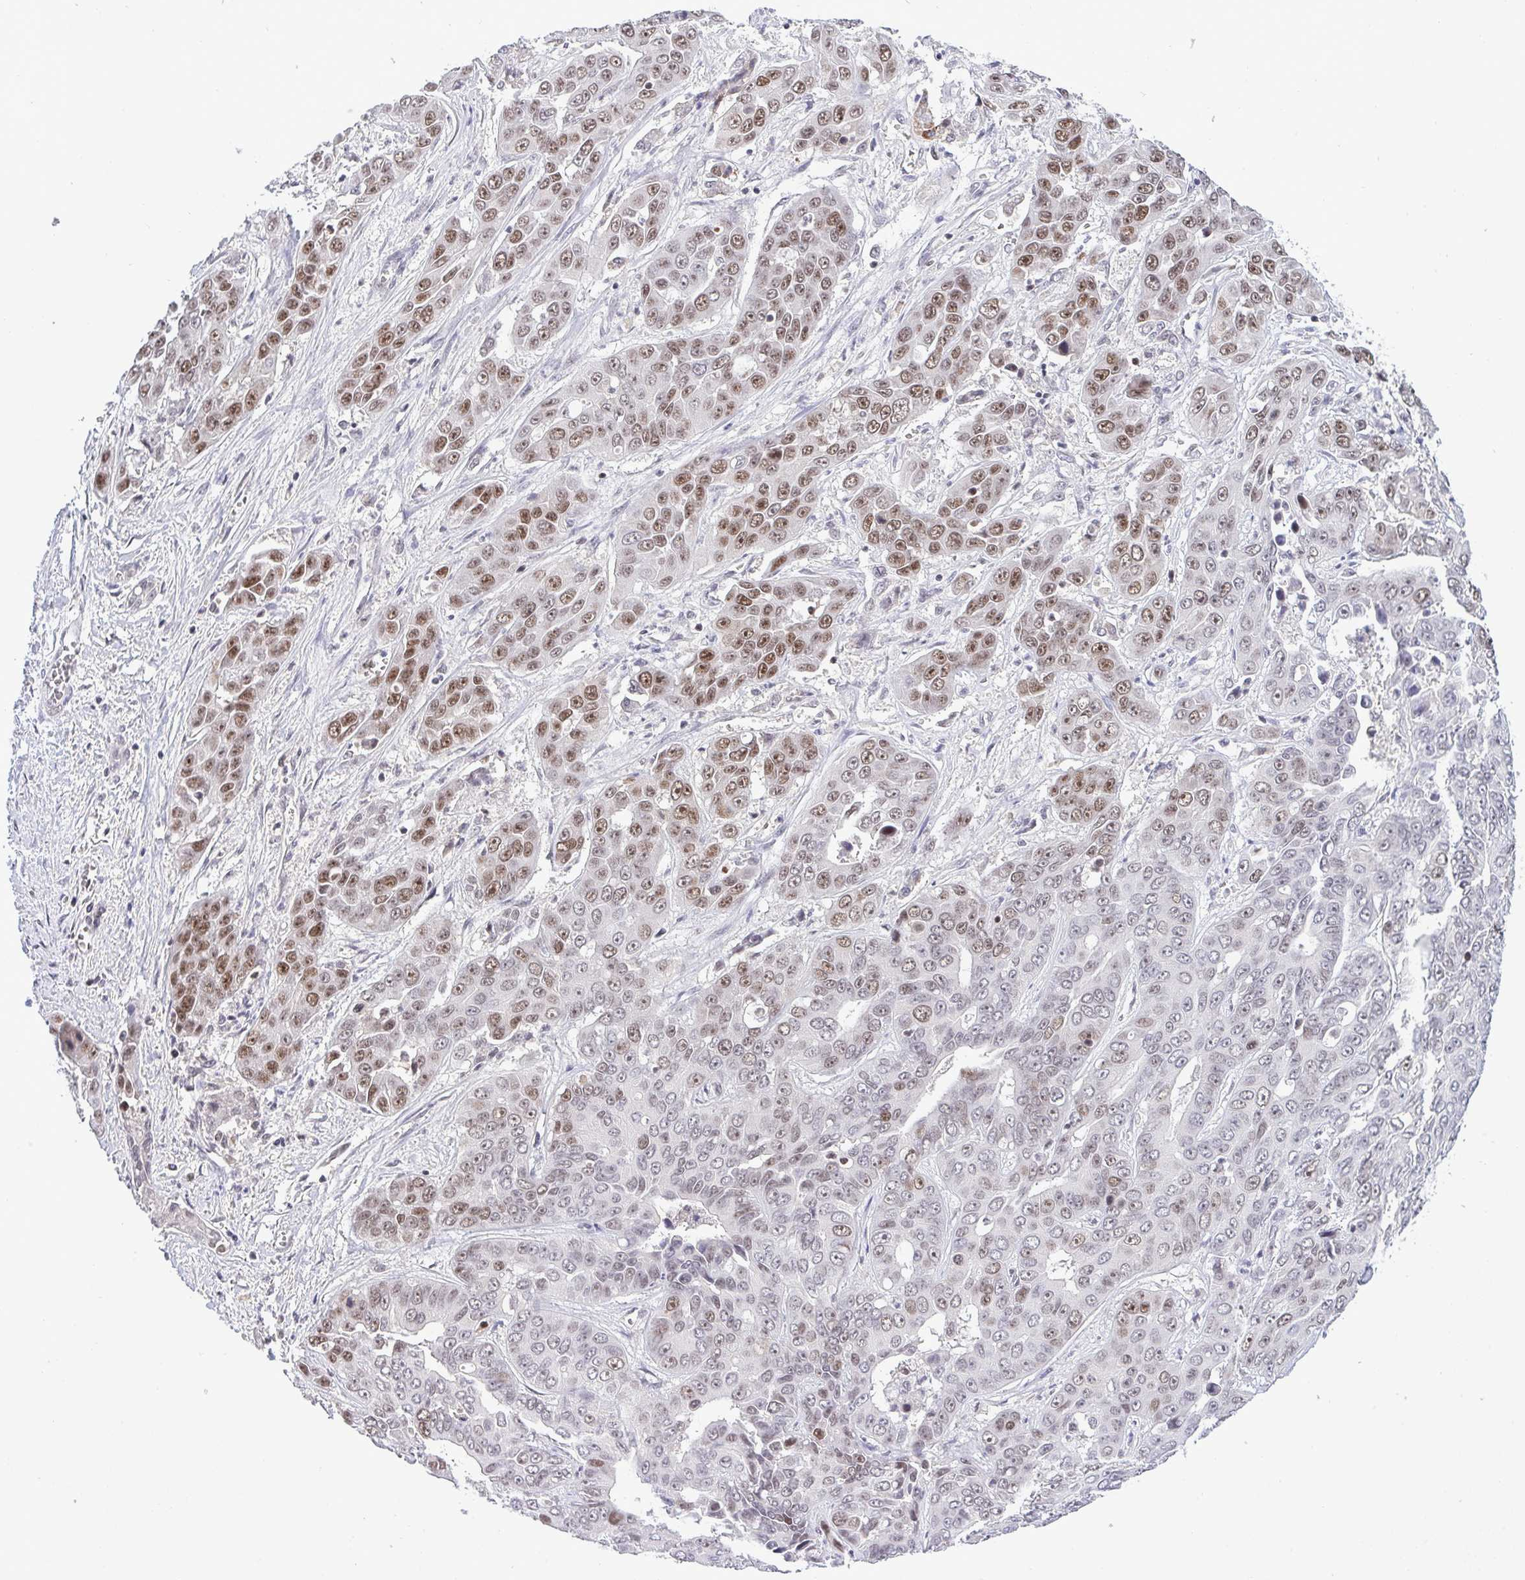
{"staining": {"intensity": "moderate", "quantity": "25%-75%", "location": "nuclear"}, "tissue": "liver cancer", "cell_type": "Tumor cells", "image_type": "cancer", "snomed": [{"axis": "morphology", "description": "Cholangiocarcinoma"}, {"axis": "topography", "description": "Liver"}], "caption": "The image shows immunohistochemical staining of liver cholangiocarcinoma. There is moderate nuclear staining is appreciated in approximately 25%-75% of tumor cells.", "gene": "RFC4", "patient": {"sex": "female", "age": 52}}